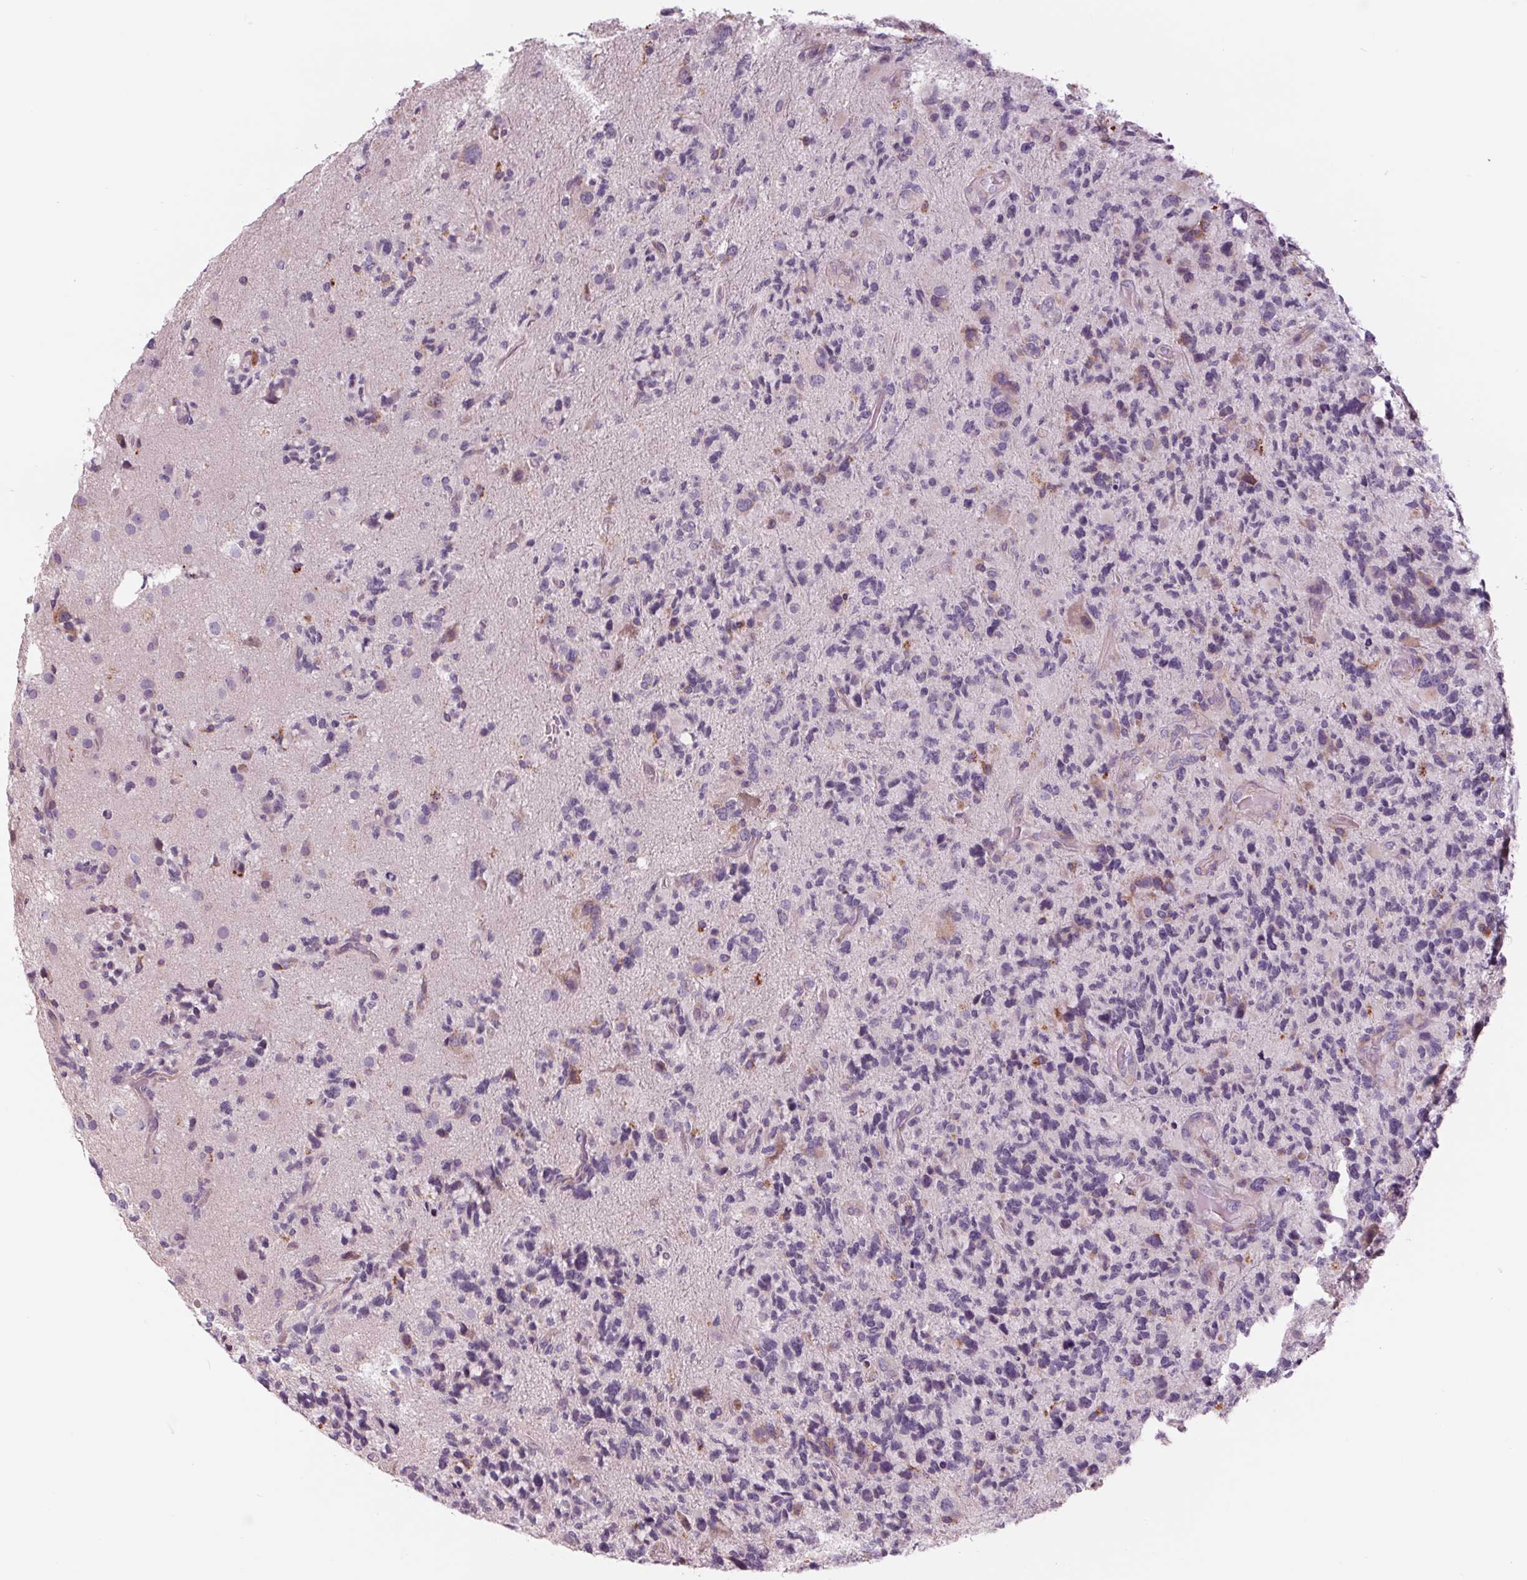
{"staining": {"intensity": "negative", "quantity": "none", "location": "none"}, "tissue": "glioma", "cell_type": "Tumor cells", "image_type": "cancer", "snomed": [{"axis": "morphology", "description": "Glioma, malignant, High grade"}, {"axis": "topography", "description": "Brain"}], "caption": "High magnification brightfield microscopy of glioma stained with DAB (brown) and counterstained with hematoxylin (blue): tumor cells show no significant staining. (Brightfield microscopy of DAB immunohistochemistry (IHC) at high magnification).", "gene": "SAMD5", "patient": {"sex": "female", "age": 71}}